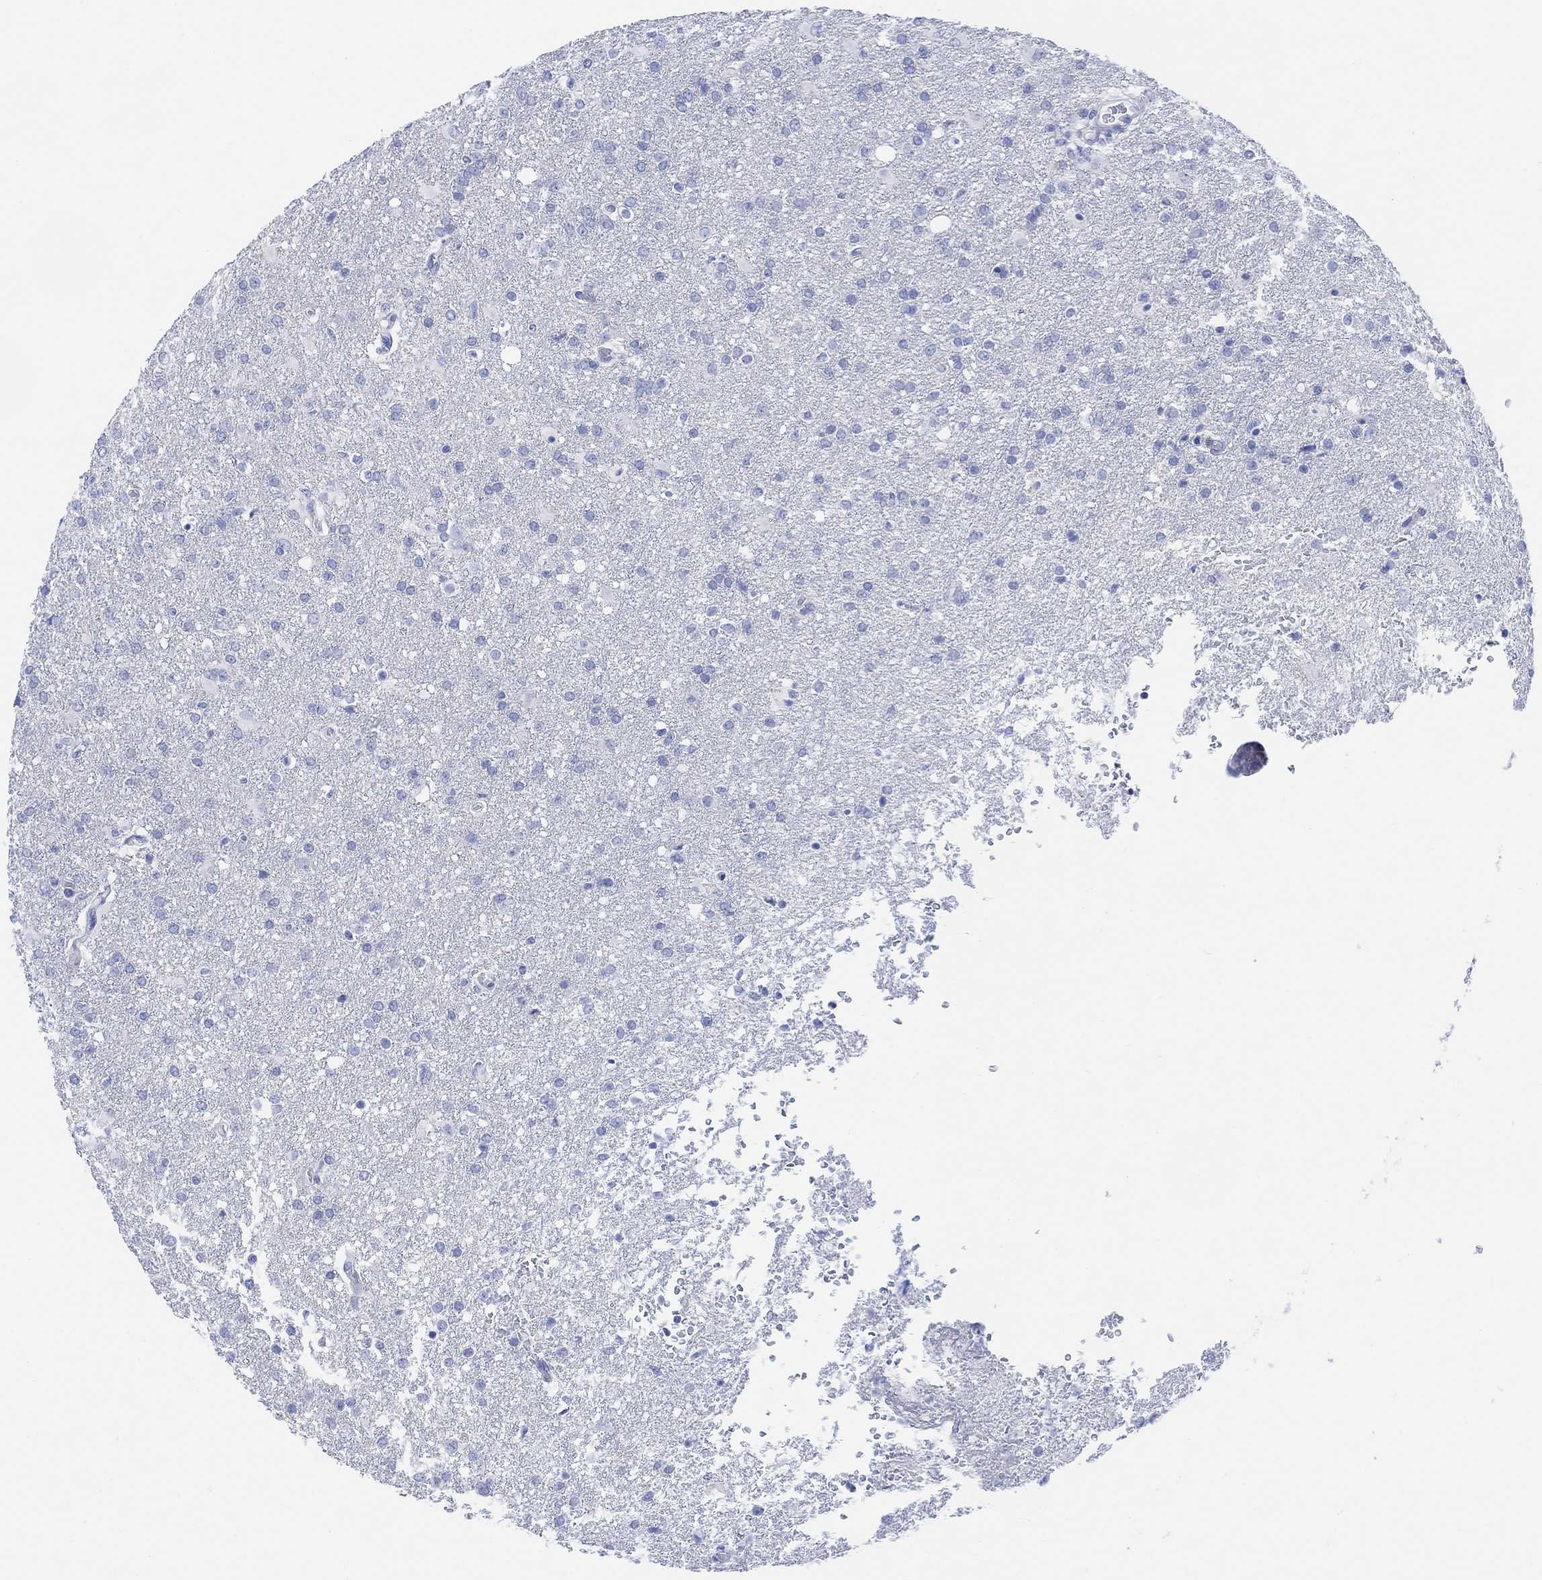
{"staining": {"intensity": "negative", "quantity": "none", "location": "none"}, "tissue": "glioma", "cell_type": "Tumor cells", "image_type": "cancer", "snomed": [{"axis": "morphology", "description": "Glioma, malignant, High grade"}, {"axis": "topography", "description": "Brain"}], "caption": "A photomicrograph of malignant glioma (high-grade) stained for a protein demonstrates no brown staining in tumor cells. Brightfield microscopy of immunohistochemistry (IHC) stained with DAB (brown) and hematoxylin (blue), captured at high magnification.", "gene": "GNG13", "patient": {"sex": "male", "age": 68}}